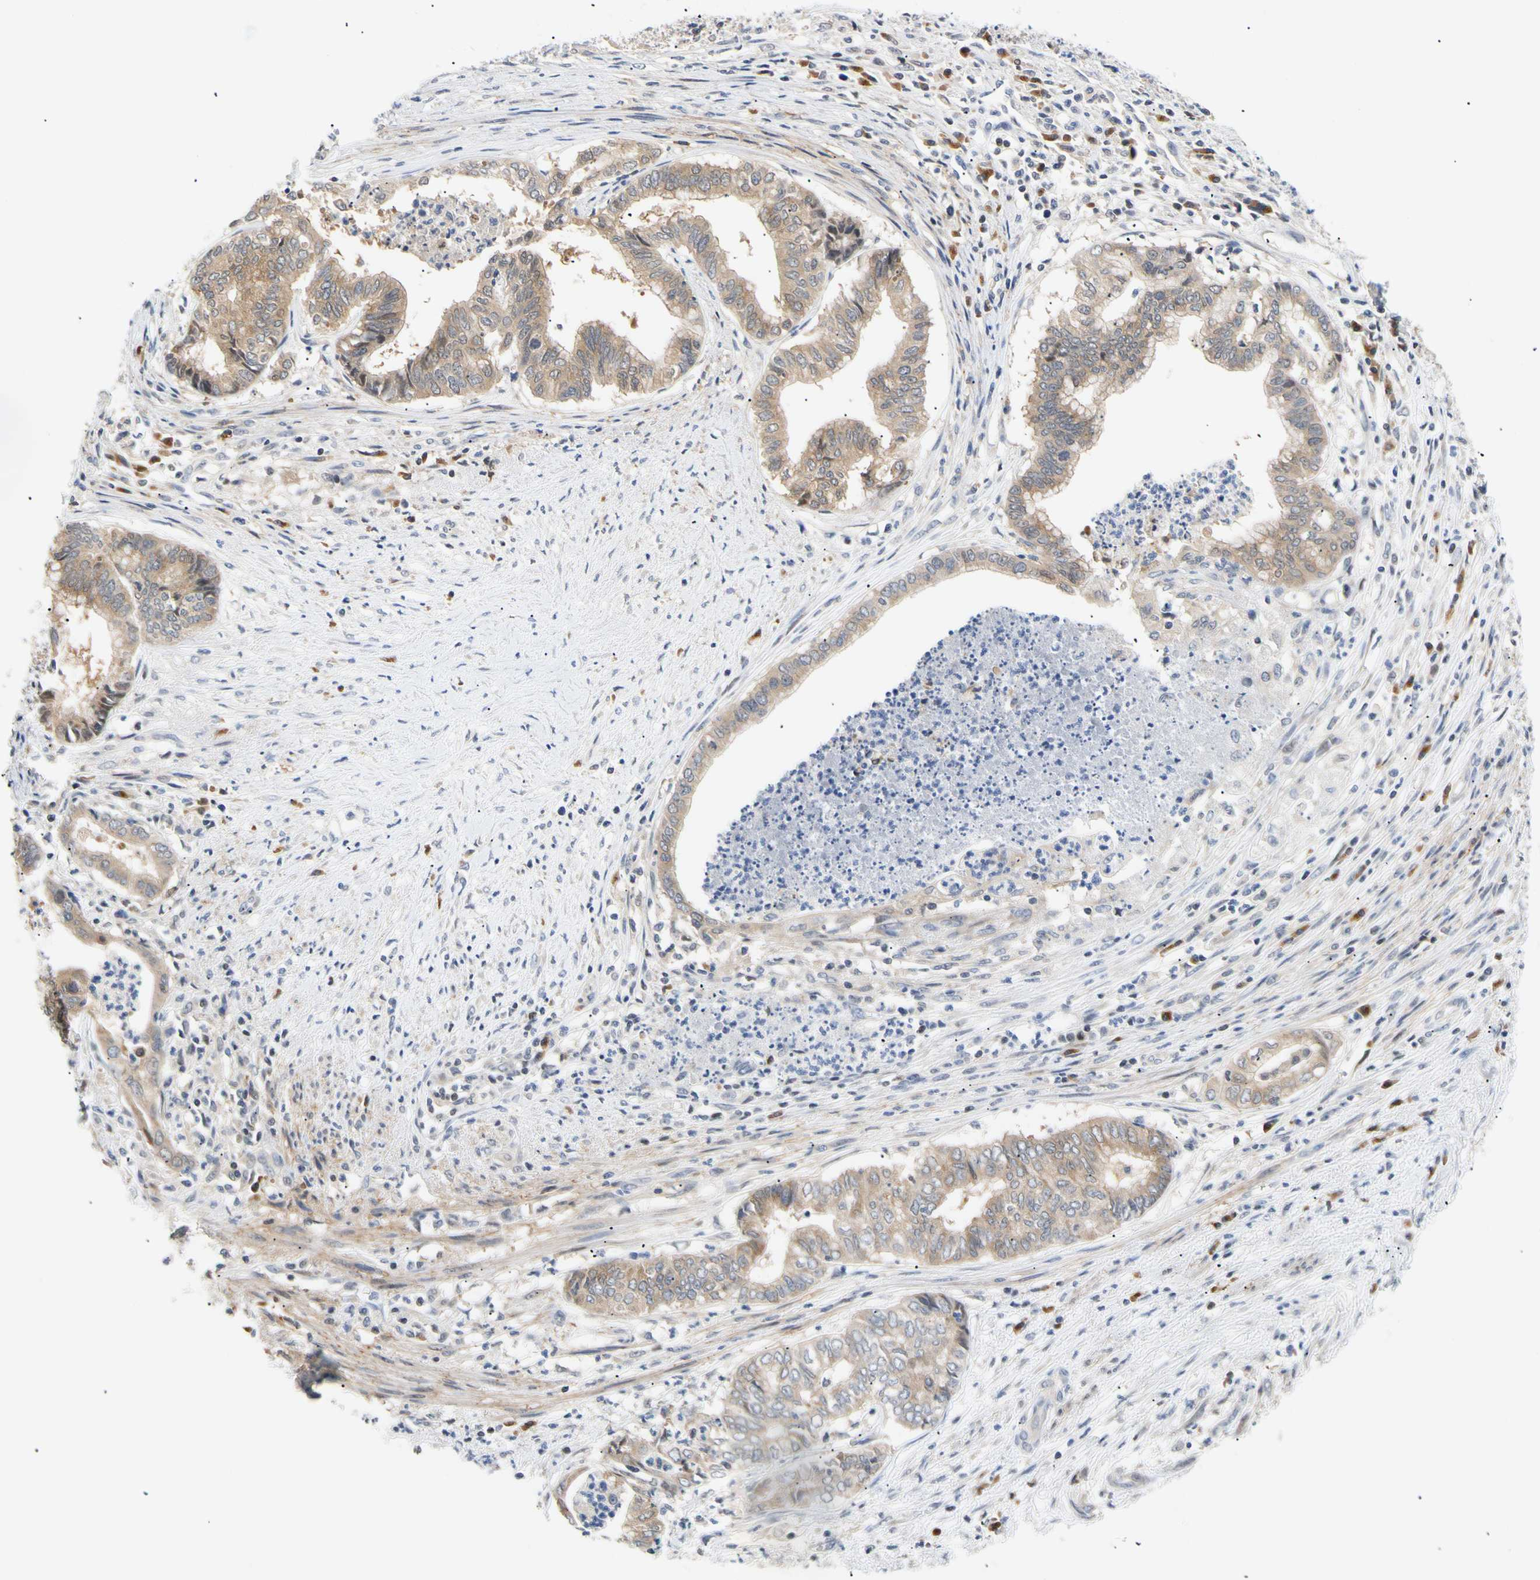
{"staining": {"intensity": "moderate", "quantity": ">75%", "location": "cytoplasmic/membranous"}, "tissue": "endometrial cancer", "cell_type": "Tumor cells", "image_type": "cancer", "snomed": [{"axis": "morphology", "description": "Necrosis, NOS"}, {"axis": "morphology", "description": "Adenocarcinoma, NOS"}, {"axis": "topography", "description": "Endometrium"}], "caption": "Human endometrial adenocarcinoma stained for a protein (brown) displays moderate cytoplasmic/membranous positive expression in approximately >75% of tumor cells.", "gene": "SEC23B", "patient": {"sex": "female", "age": 79}}